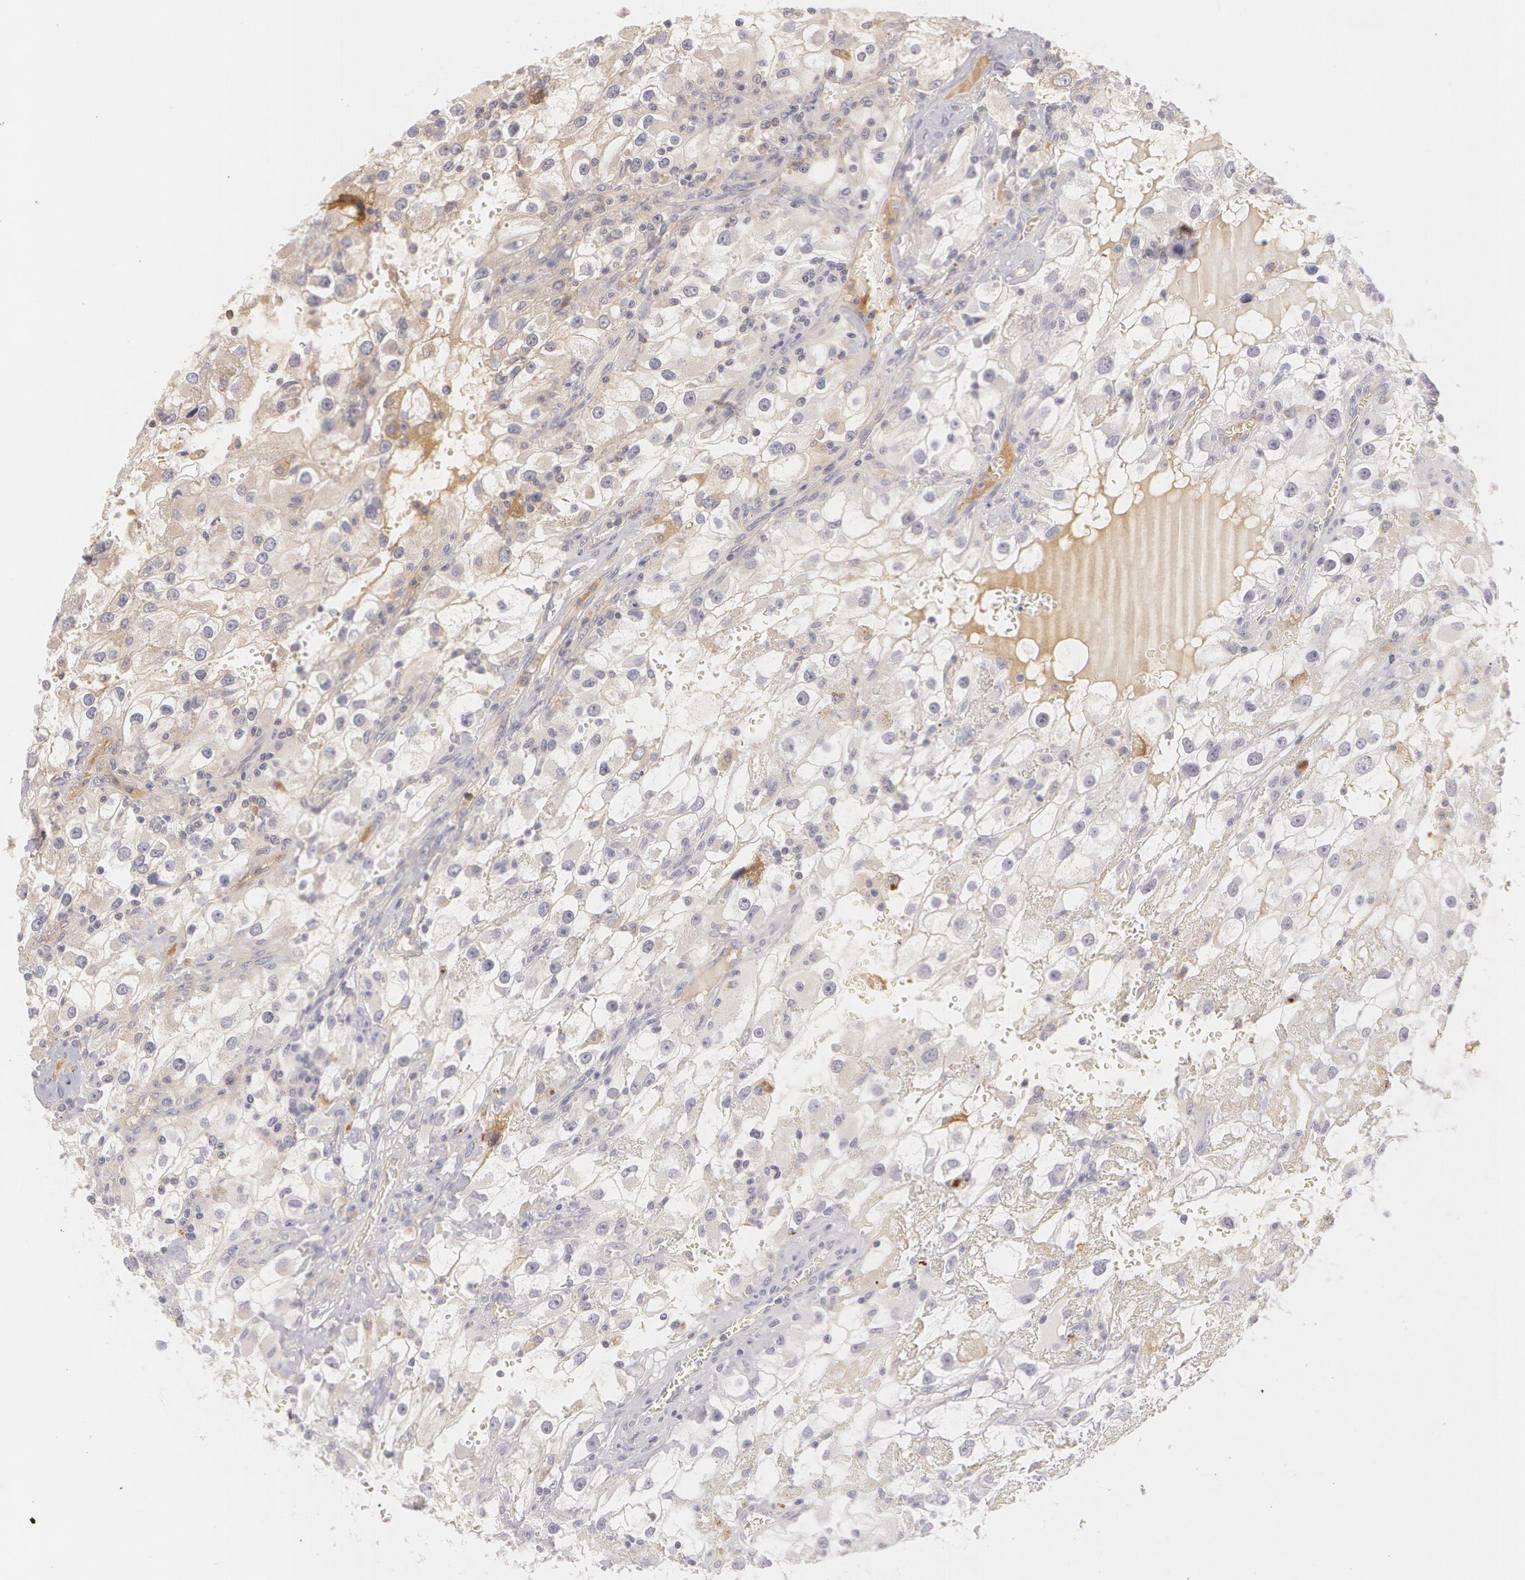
{"staining": {"intensity": "weak", "quantity": "<25%", "location": "cytoplasmic/membranous"}, "tissue": "renal cancer", "cell_type": "Tumor cells", "image_type": "cancer", "snomed": [{"axis": "morphology", "description": "Adenocarcinoma, NOS"}, {"axis": "topography", "description": "Kidney"}], "caption": "Human renal adenocarcinoma stained for a protein using immunohistochemistry (IHC) displays no expression in tumor cells.", "gene": "LBP", "patient": {"sex": "female", "age": 52}}